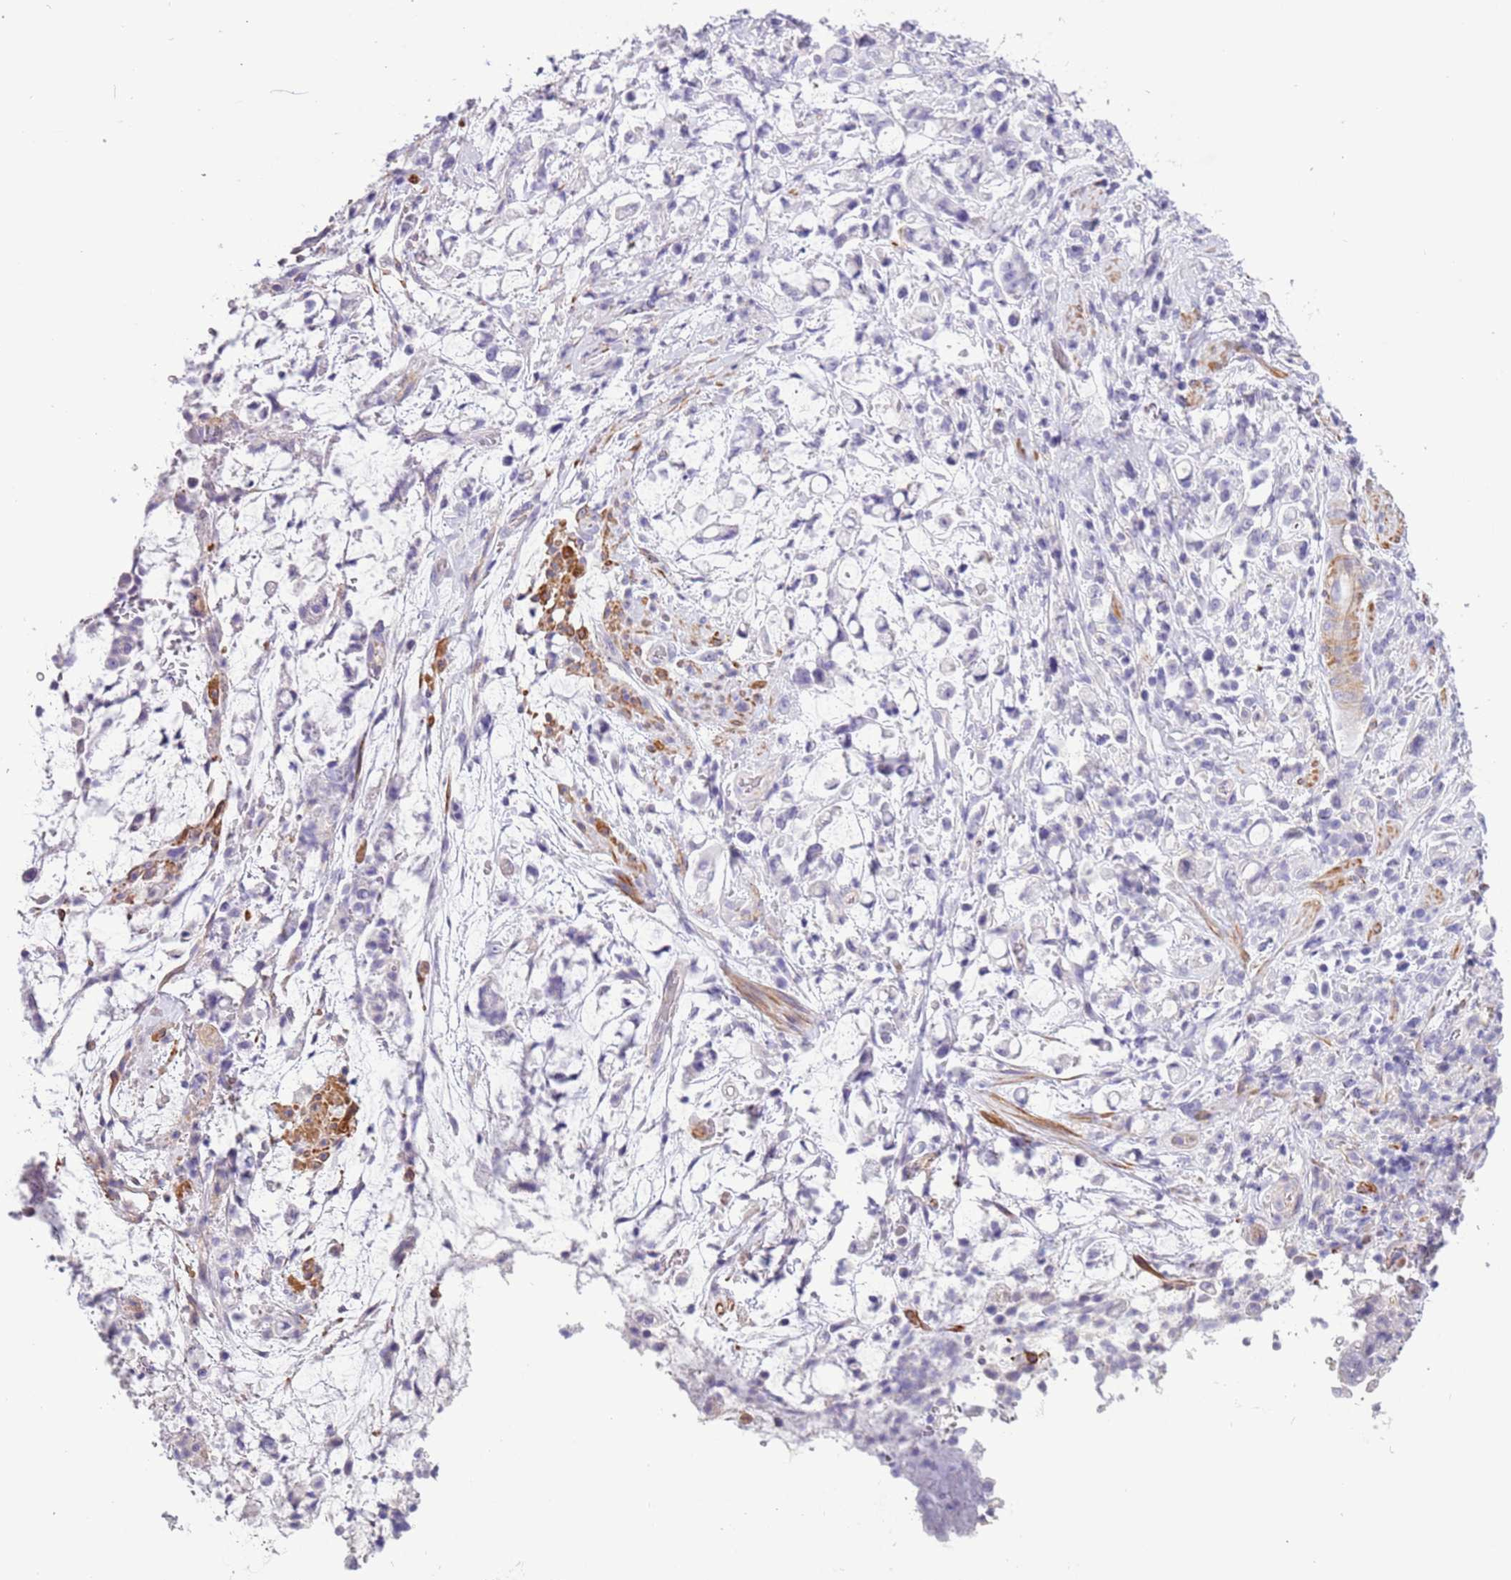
{"staining": {"intensity": "negative", "quantity": "none", "location": "none"}, "tissue": "stomach cancer", "cell_type": "Tumor cells", "image_type": "cancer", "snomed": [{"axis": "morphology", "description": "Adenocarcinoma, NOS"}, {"axis": "topography", "description": "Stomach"}], "caption": "Histopathology image shows no protein positivity in tumor cells of stomach adenocarcinoma tissue. The staining is performed using DAB brown chromogen with nuclei counter-stained in using hematoxylin.", "gene": "PCGF2", "patient": {"sex": "female", "age": 60}}